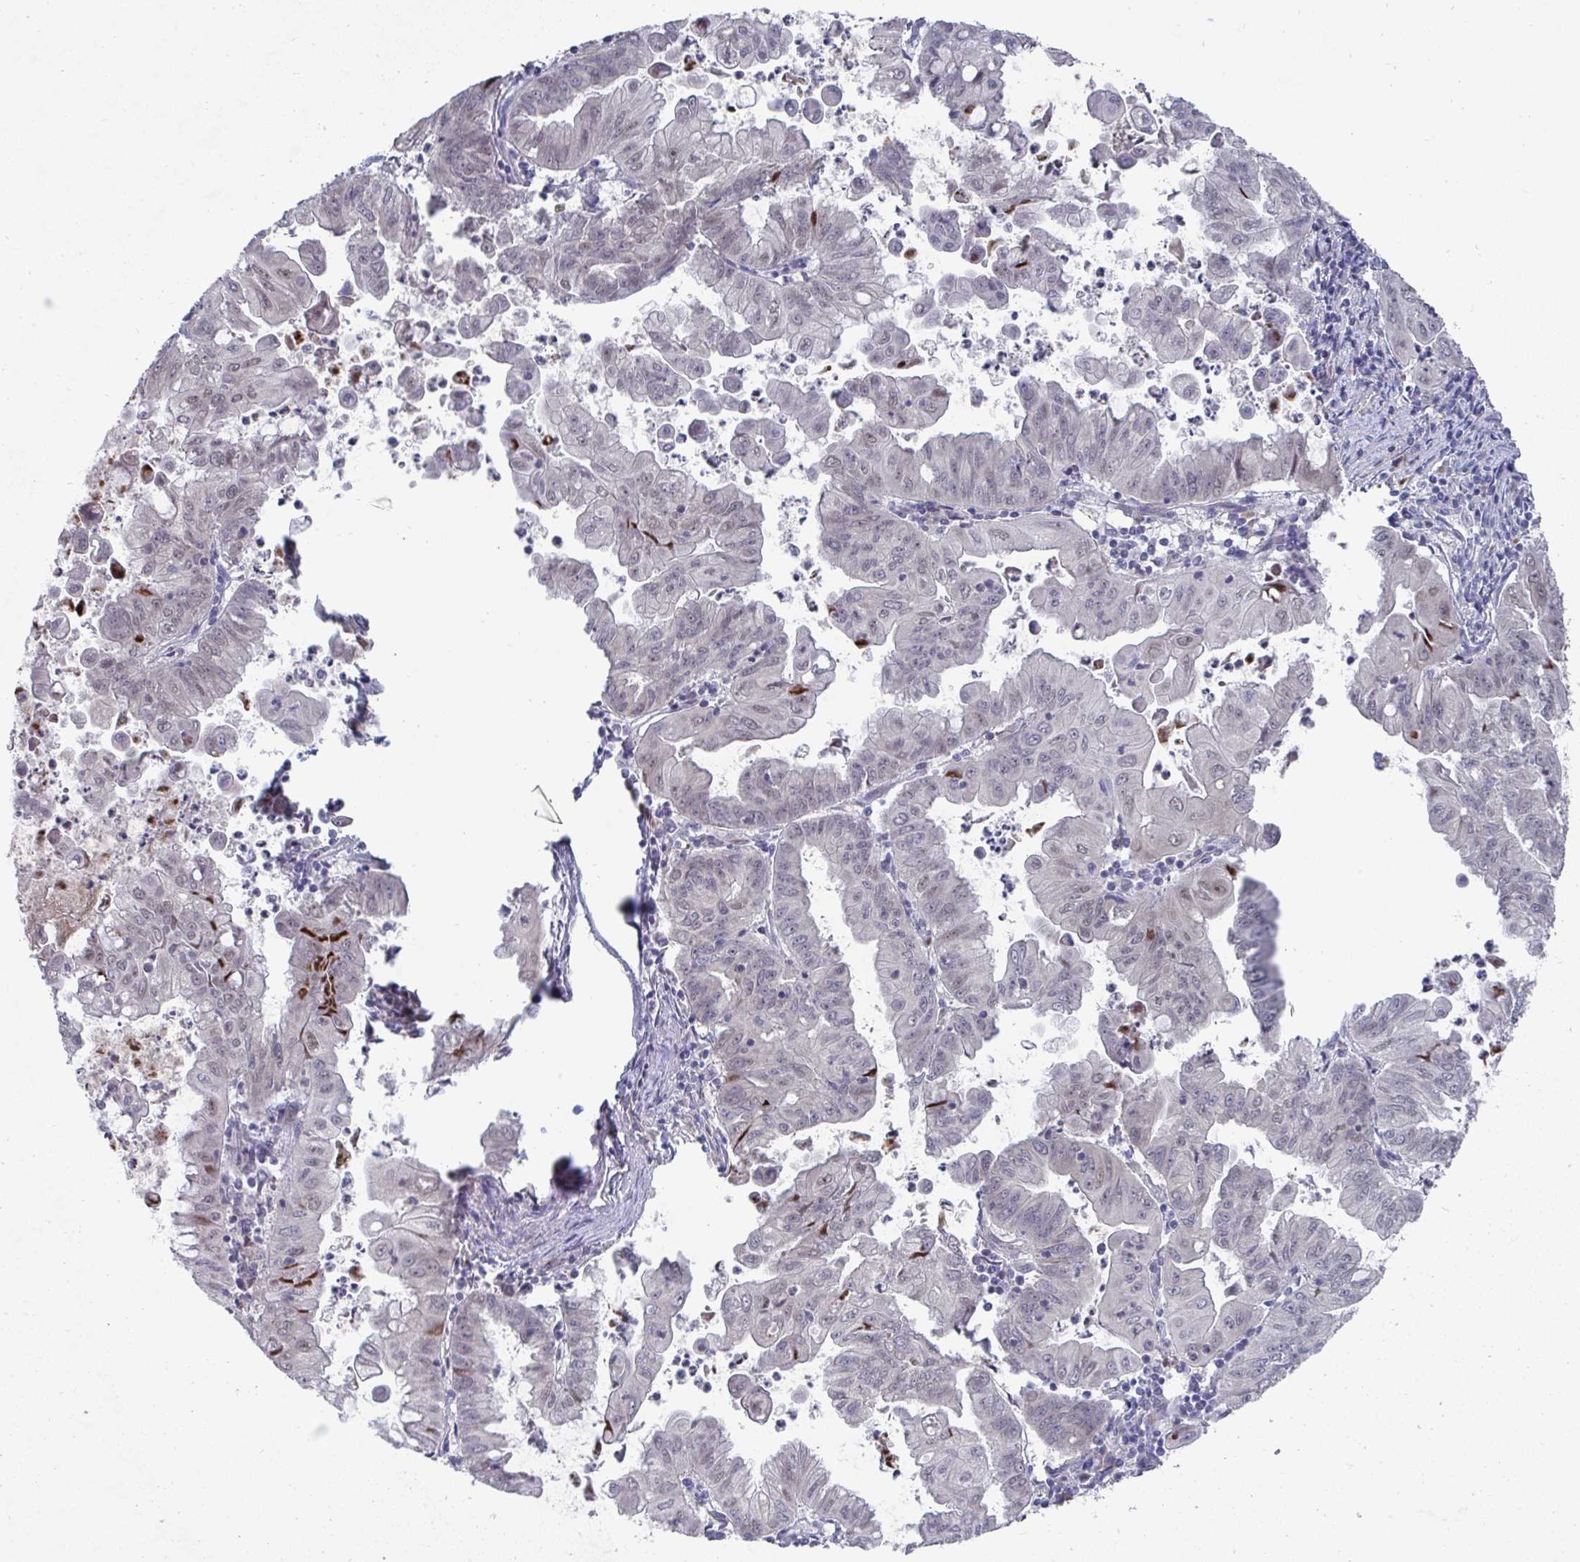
{"staining": {"intensity": "weak", "quantity": "25%-75%", "location": "nuclear"}, "tissue": "stomach cancer", "cell_type": "Tumor cells", "image_type": "cancer", "snomed": [{"axis": "morphology", "description": "Adenocarcinoma, NOS"}, {"axis": "topography", "description": "Stomach, upper"}], "caption": "Immunohistochemical staining of human stomach adenocarcinoma shows weak nuclear protein staining in about 25%-75% of tumor cells.", "gene": "JMJD1C", "patient": {"sex": "male", "age": 80}}